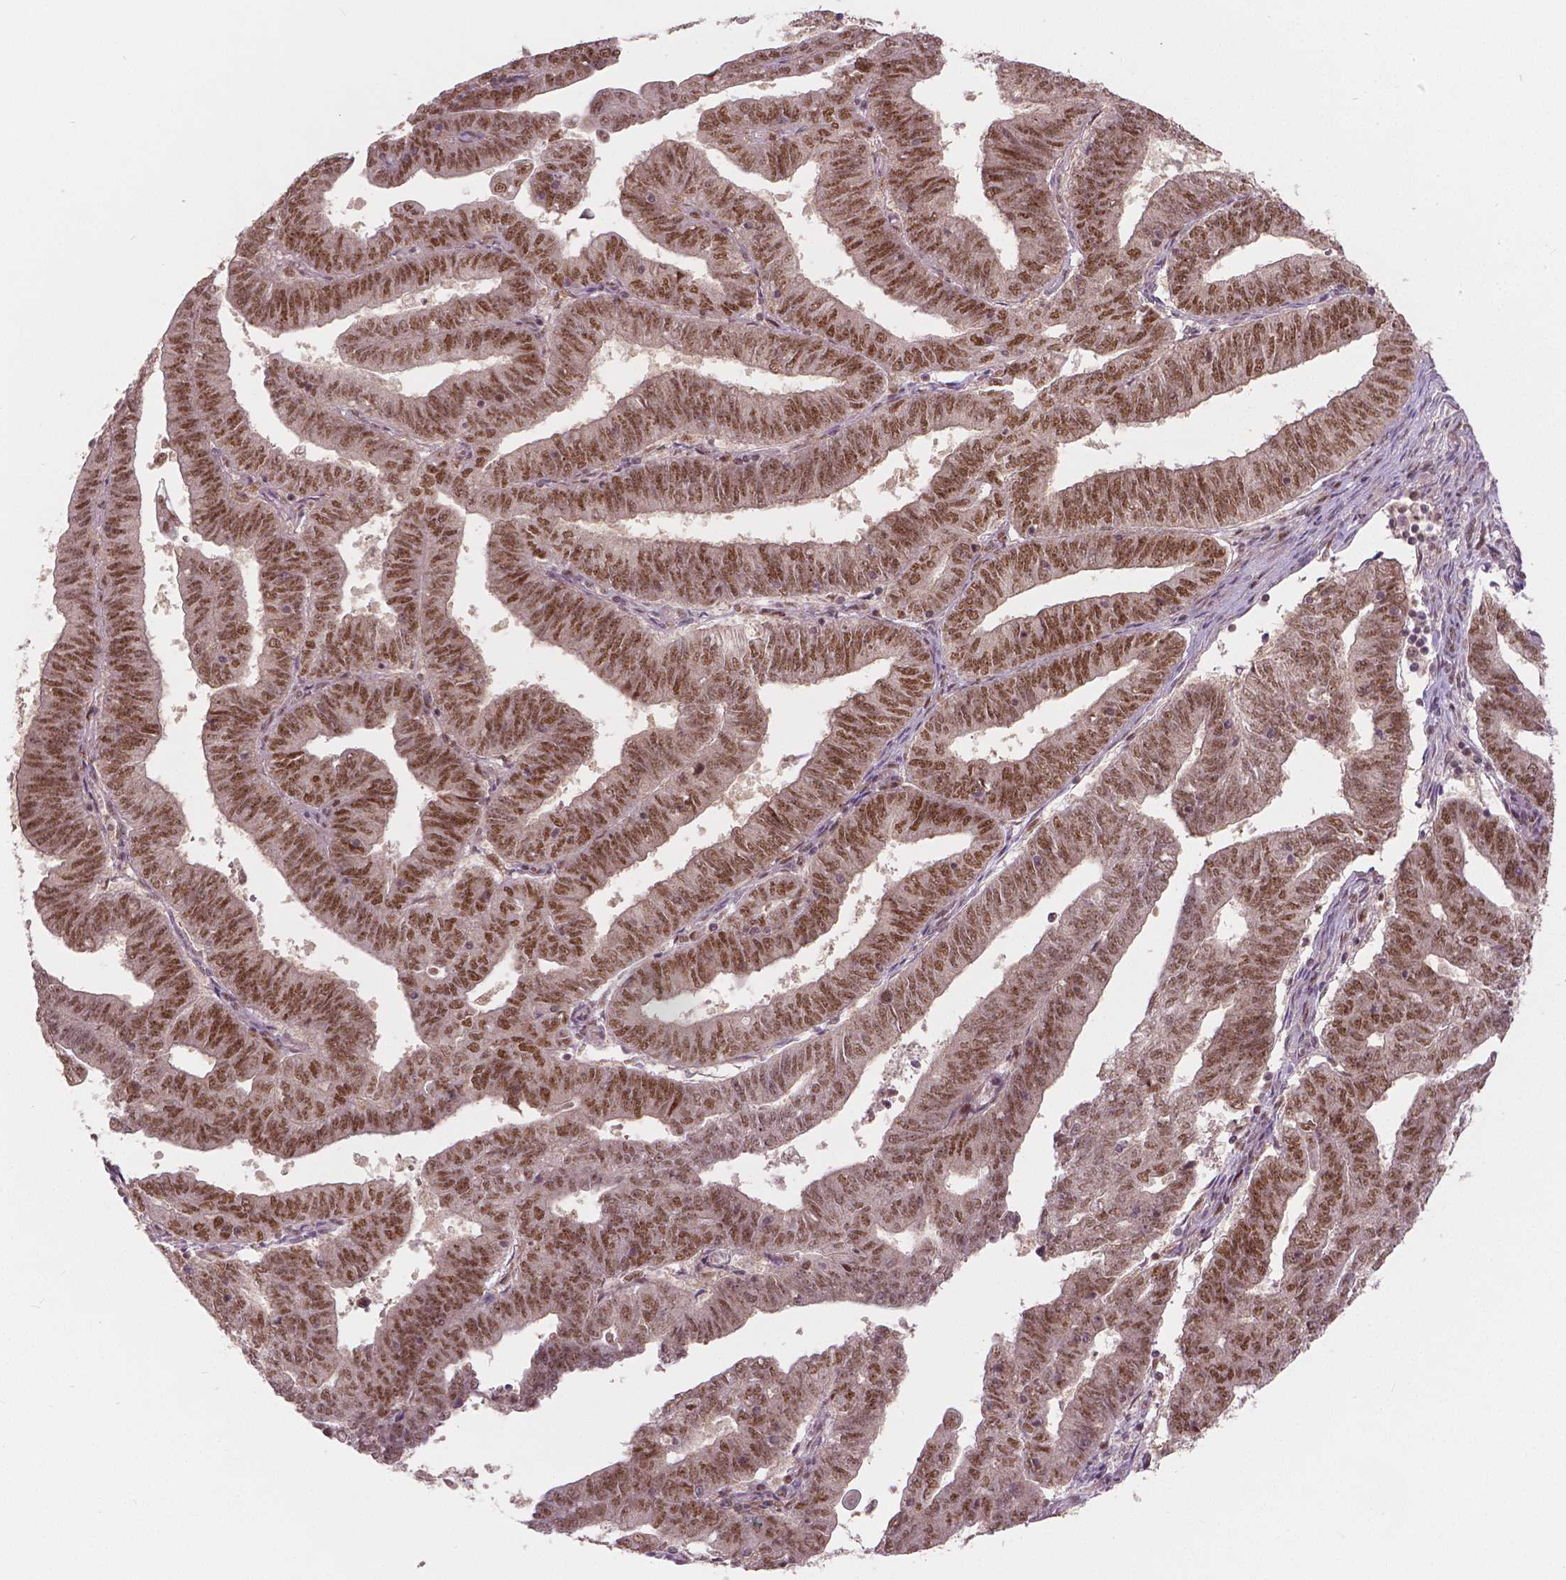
{"staining": {"intensity": "moderate", "quantity": ">75%", "location": "nuclear"}, "tissue": "endometrial cancer", "cell_type": "Tumor cells", "image_type": "cancer", "snomed": [{"axis": "morphology", "description": "Adenocarcinoma, NOS"}, {"axis": "topography", "description": "Endometrium"}], "caption": "Human endometrial adenocarcinoma stained with a protein marker reveals moderate staining in tumor cells.", "gene": "NSD2", "patient": {"sex": "female", "age": 82}}